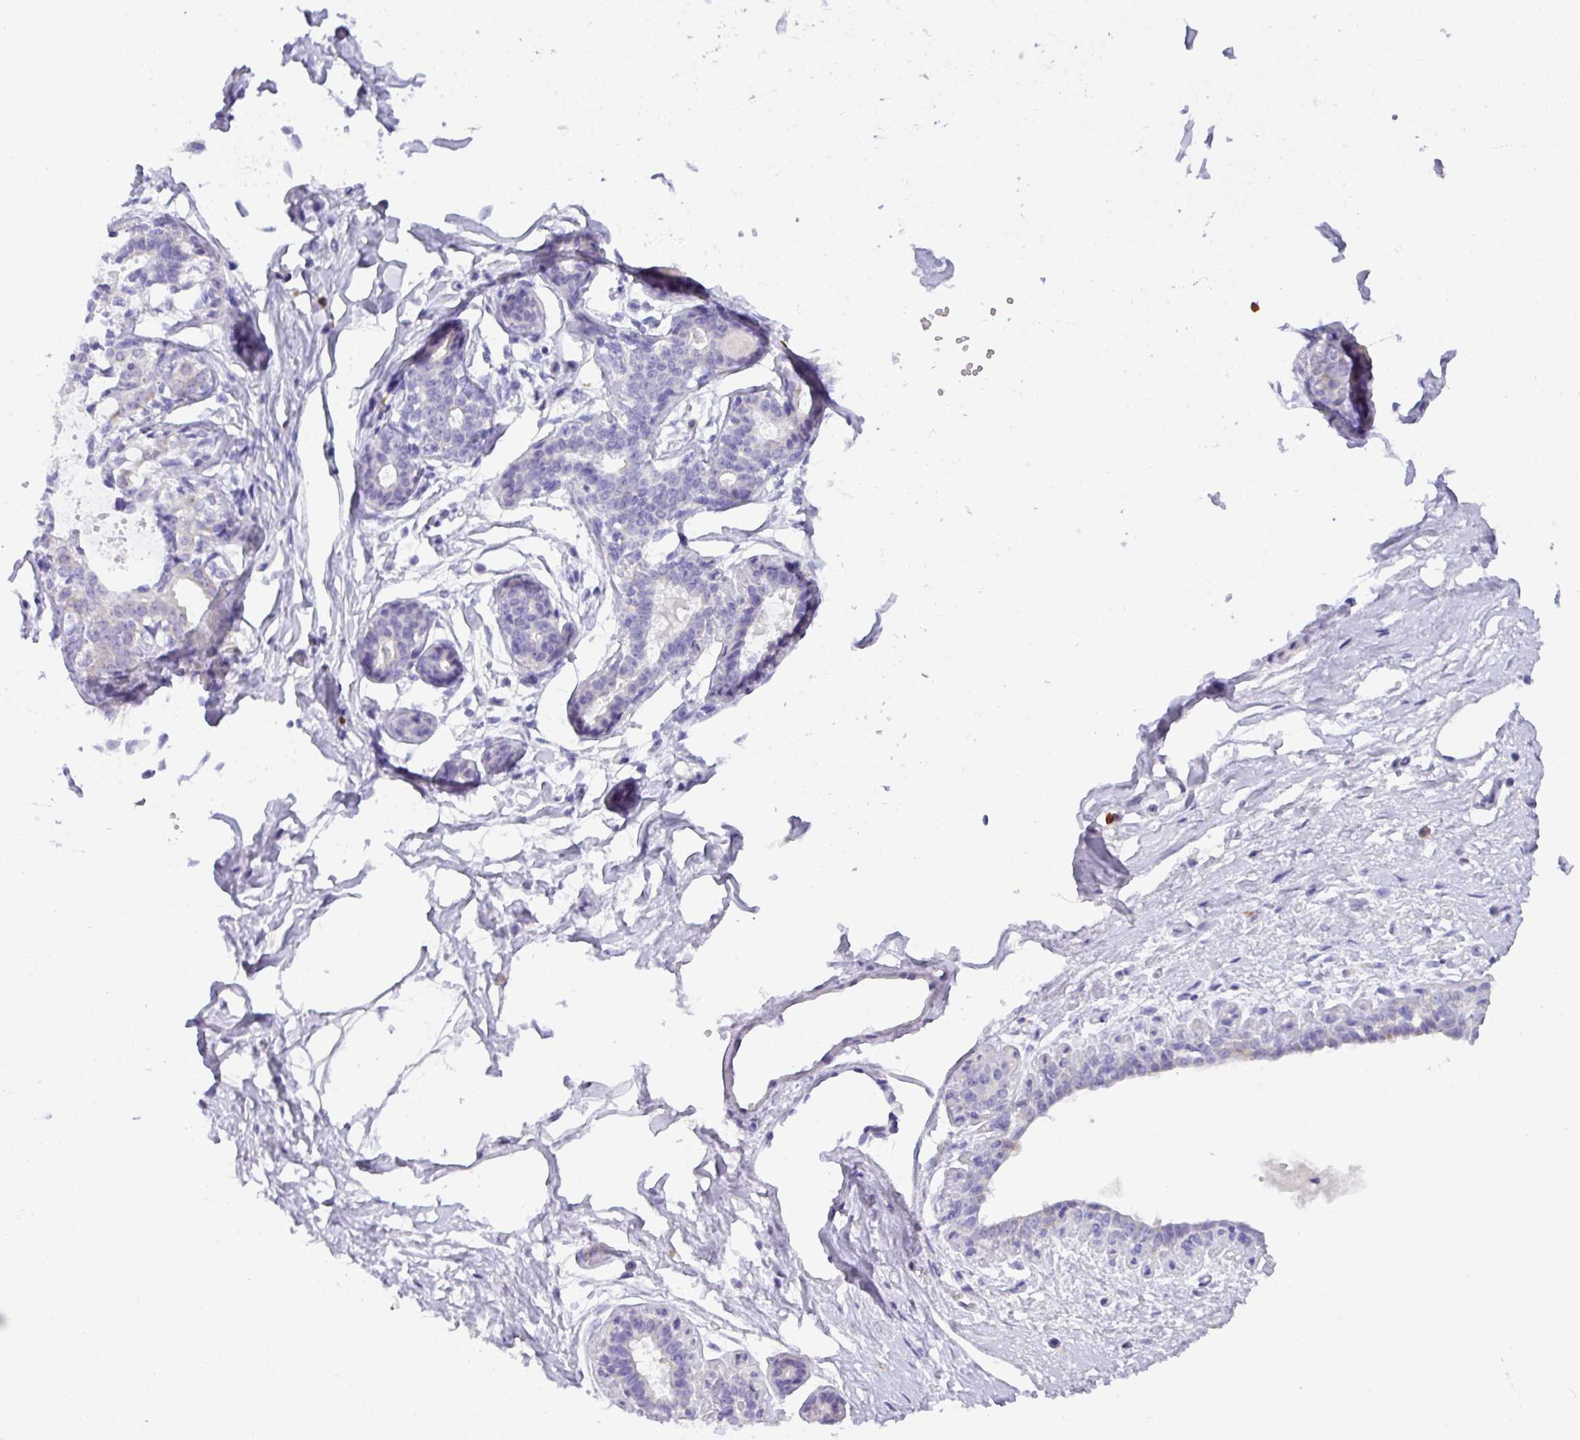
{"staining": {"intensity": "negative", "quantity": "none", "location": "none"}, "tissue": "breast", "cell_type": "Adipocytes", "image_type": "normal", "snomed": [{"axis": "morphology", "description": "Normal tissue, NOS"}, {"axis": "topography", "description": "Breast"}], "caption": "Protein analysis of unremarkable breast shows no significant staining in adipocytes. Nuclei are stained in blue.", "gene": "MRM2", "patient": {"sex": "female", "age": 45}}